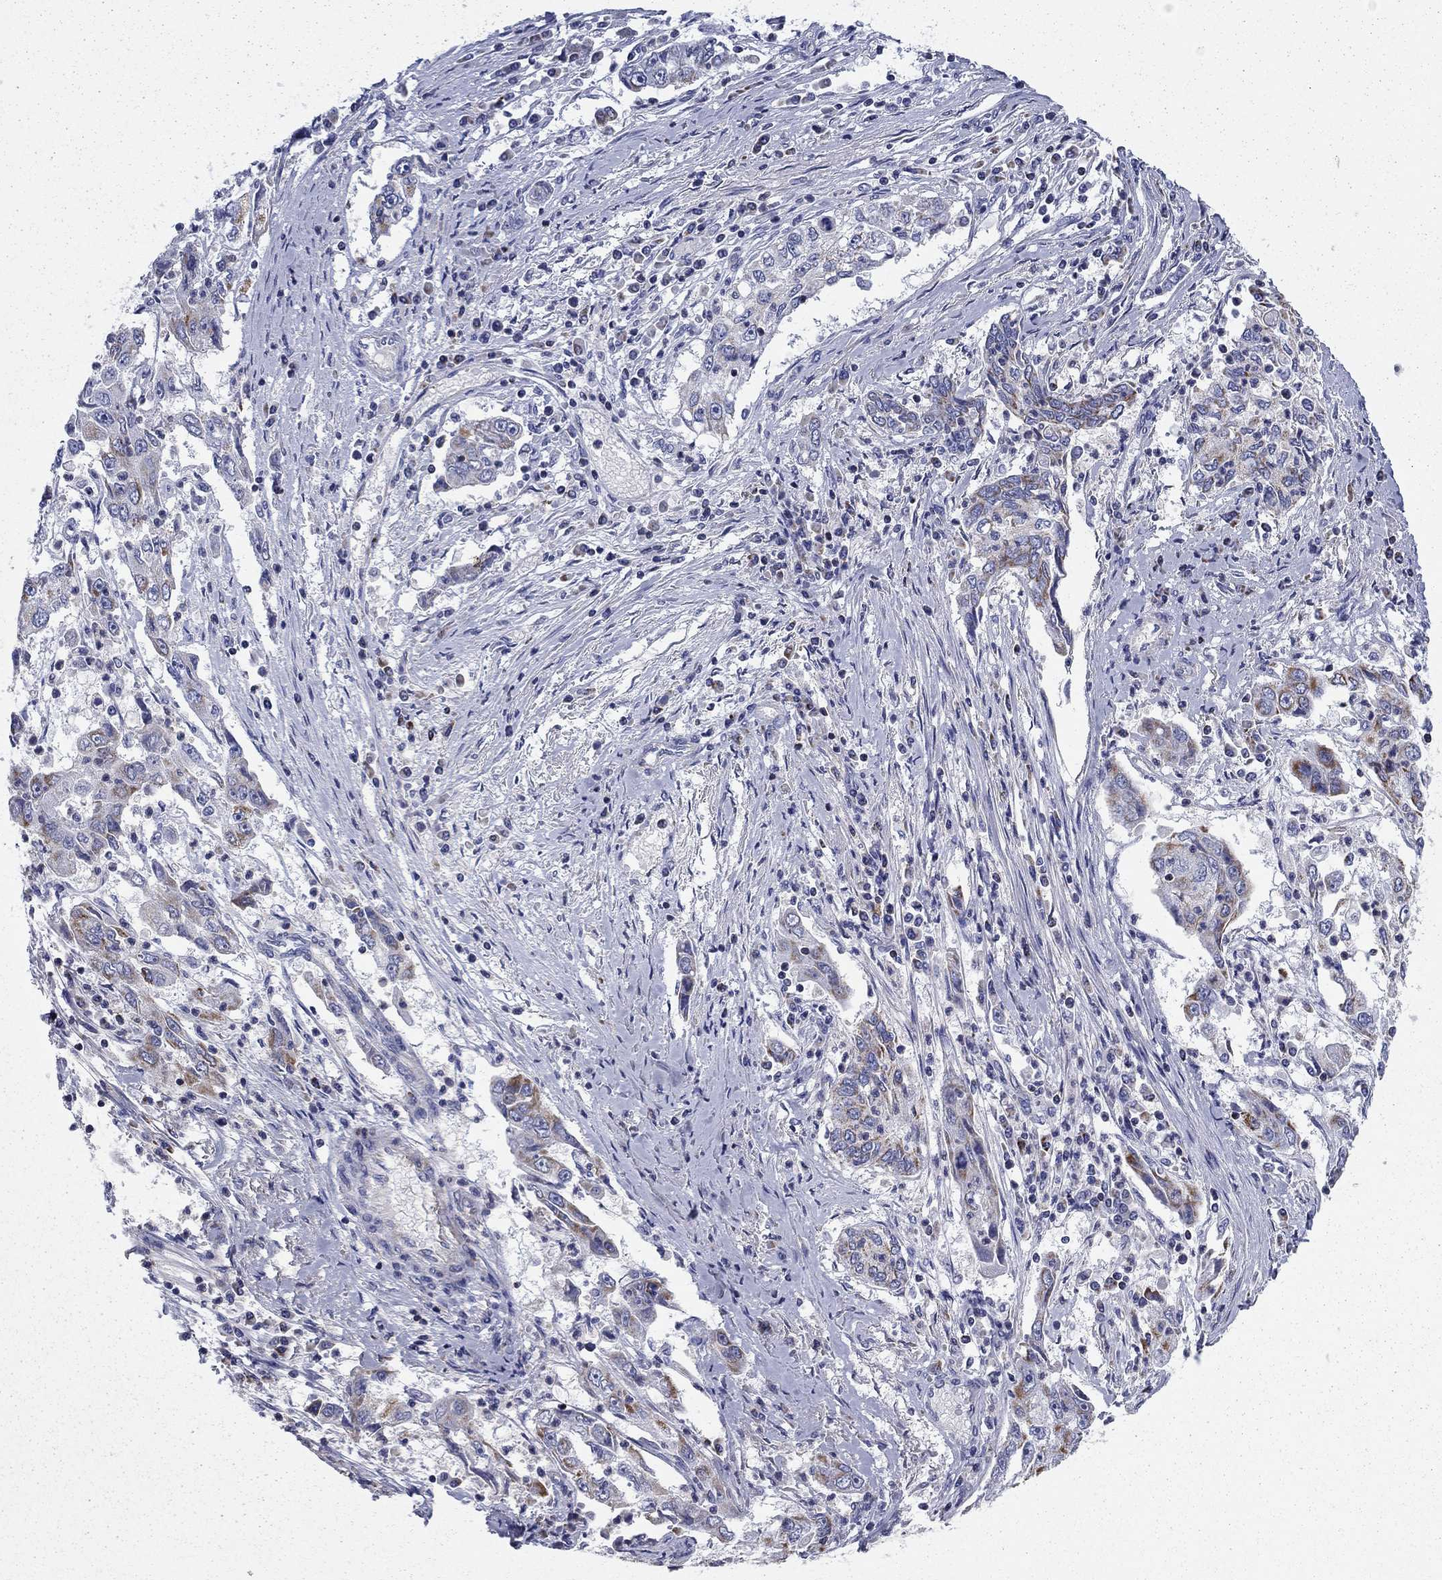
{"staining": {"intensity": "moderate", "quantity": "25%-75%", "location": "cytoplasmic/membranous"}, "tissue": "cervical cancer", "cell_type": "Tumor cells", "image_type": "cancer", "snomed": [{"axis": "morphology", "description": "Squamous cell carcinoma, NOS"}, {"axis": "topography", "description": "Cervix"}], "caption": "DAB immunohistochemical staining of cervical squamous cell carcinoma demonstrates moderate cytoplasmic/membranous protein positivity in about 25%-75% of tumor cells.", "gene": "NDUFA4L2", "patient": {"sex": "female", "age": 36}}